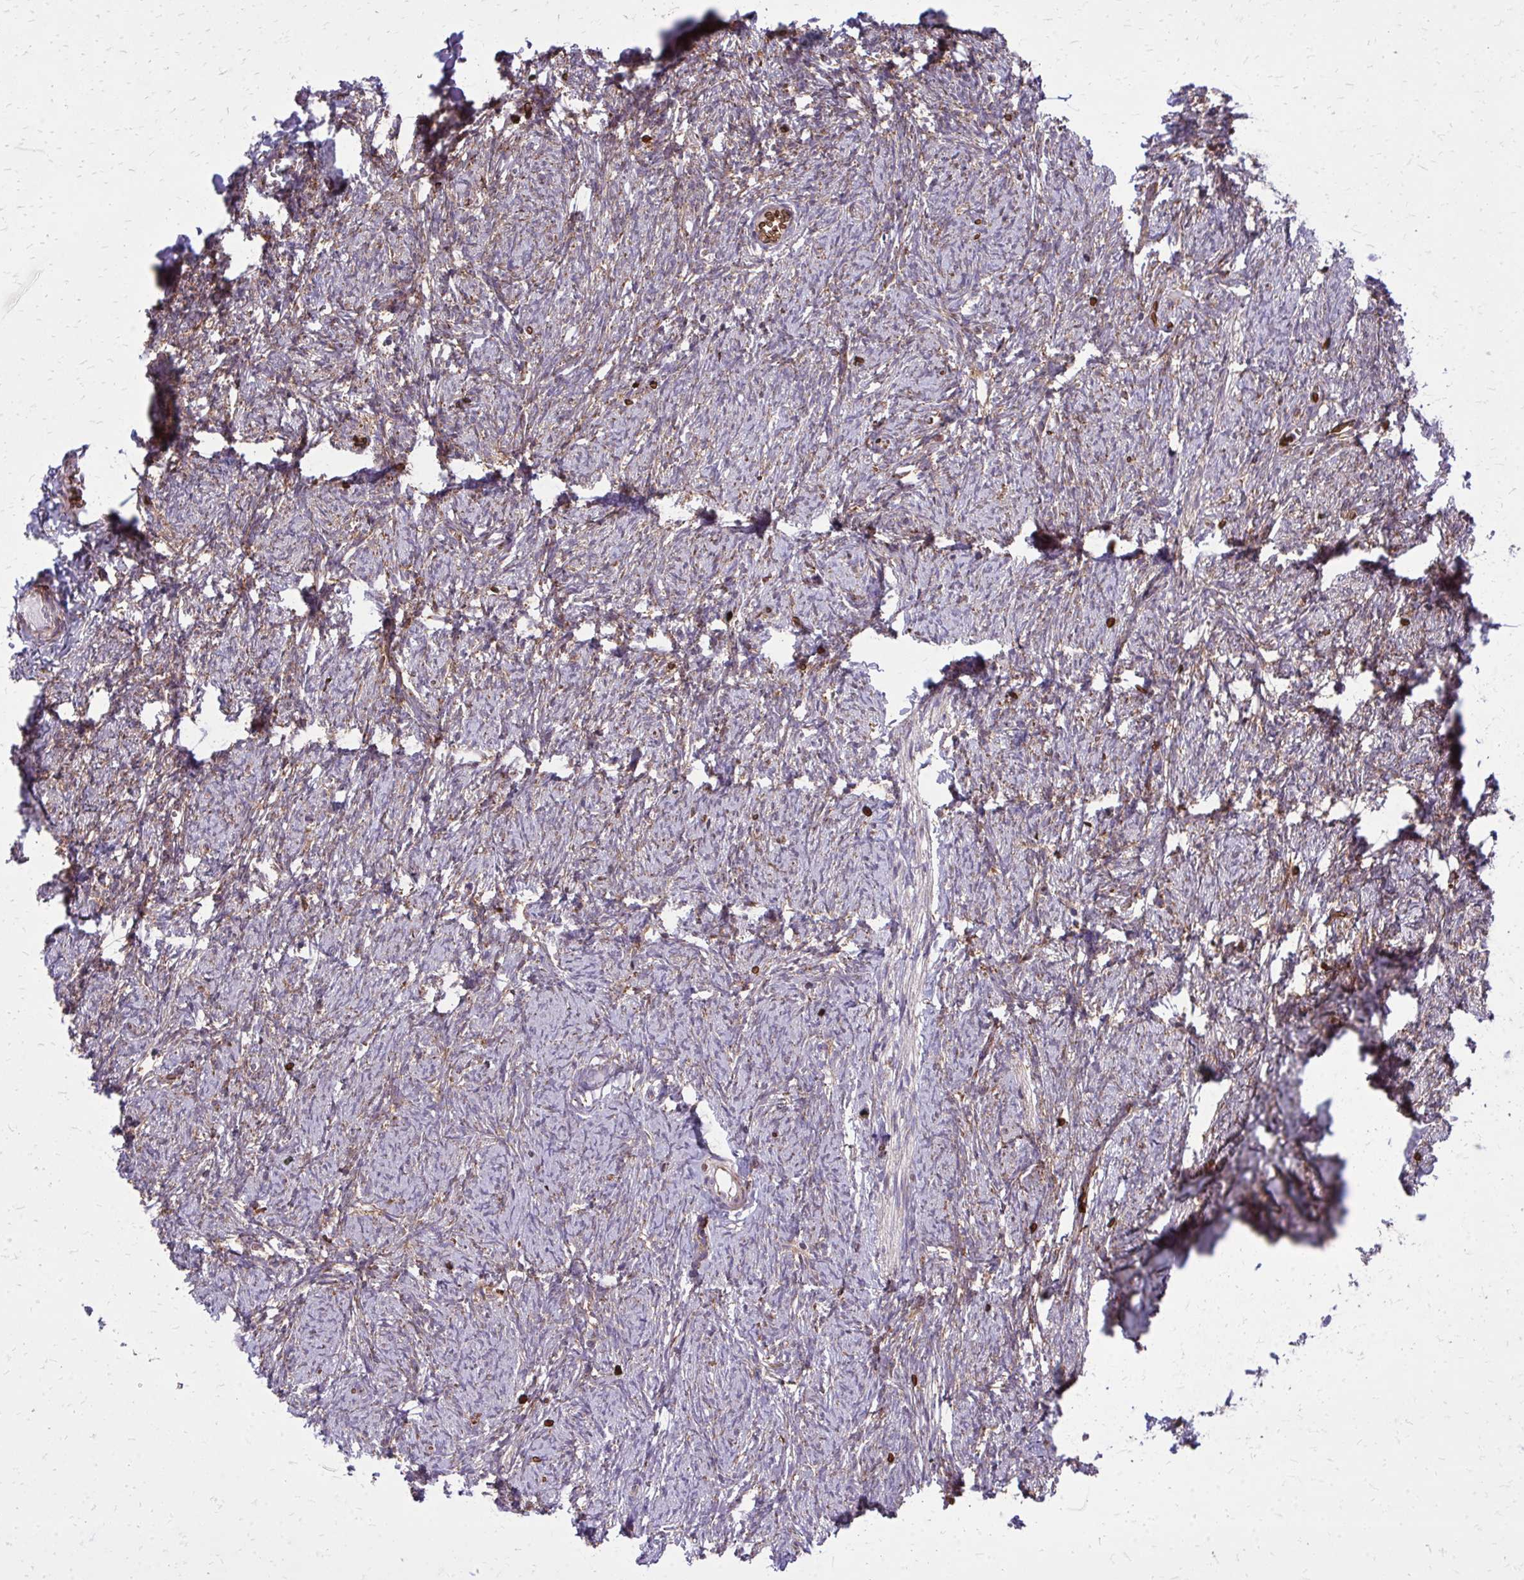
{"staining": {"intensity": "strong", "quantity": ">75%", "location": "cytoplasmic/membranous"}, "tissue": "ovary", "cell_type": "Follicle cells", "image_type": "normal", "snomed": [{"axis": "morphology", "description": "Normal tissue, NOS"}, {"axis": "topography", "description": "Ovary"}], "caption": "A high-resolution image shows immunohistochemistry staining of benign ovary, which displays strong cytoplasmic/membranous staining in approximately >75% of follicle cells. (DAB (3,3'-diaminobenzidine) = brown stain, brightfield microscopy at high magnification).", "gene": "PDK4", "patient": {"sex": "female", "age": 41}}